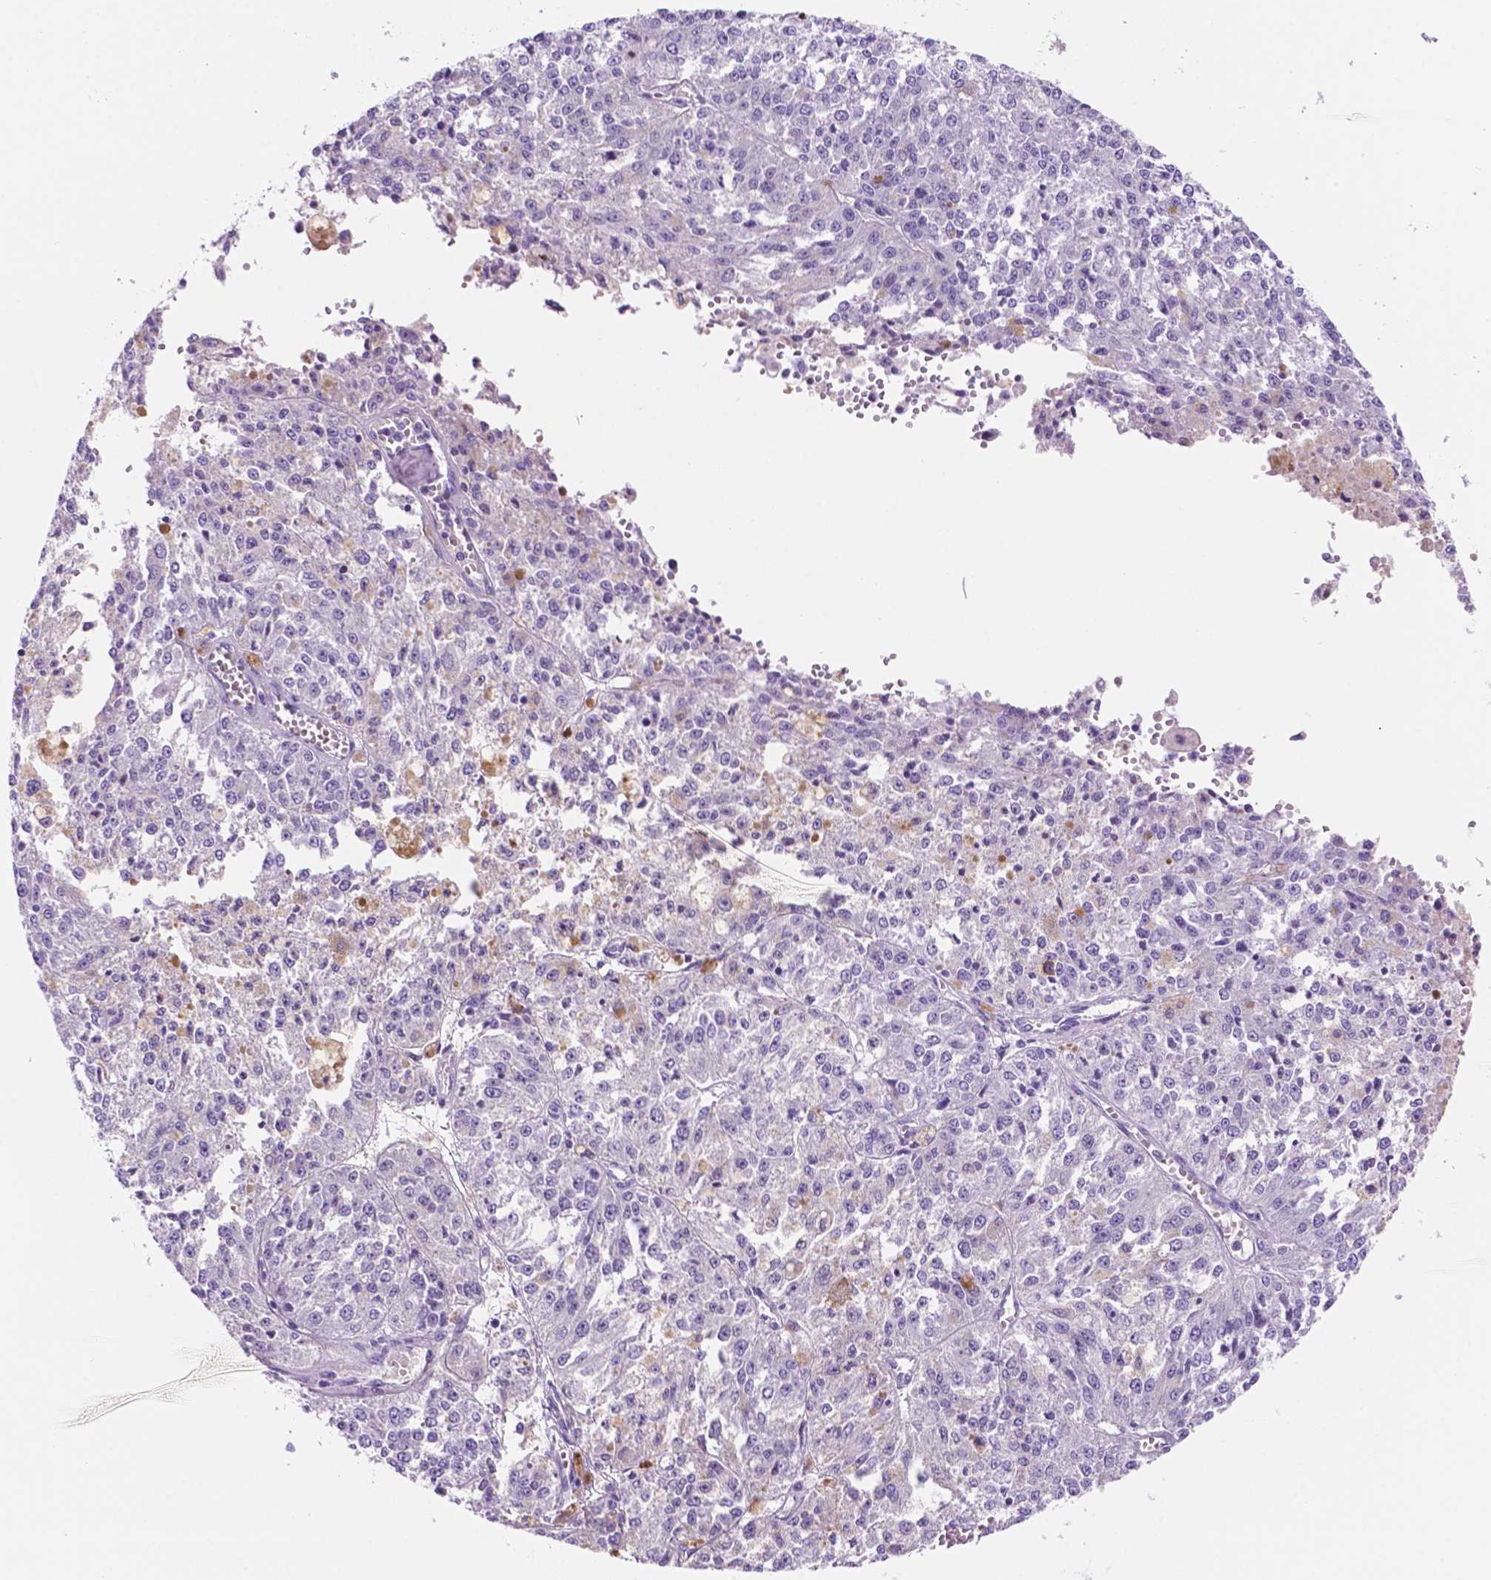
{"staining": {"intensity": "negative", "quantity": "none", "location": "none"}, "tissue": "melanoma", "cell_type": "Tumor cells", "image_type": "cancer", "snomed": [{"axis": "morphology", "description": "Malignant melanoma, Metastatic site"}, {"axis": "topography", "description": "Lymph node"}], "caption": "IHC of human melanoma shows no staining in tumor cells. Nuclei are stained in blue.", "gene": "FOXB2", "patient": {"sex": "female", "age": 64}}